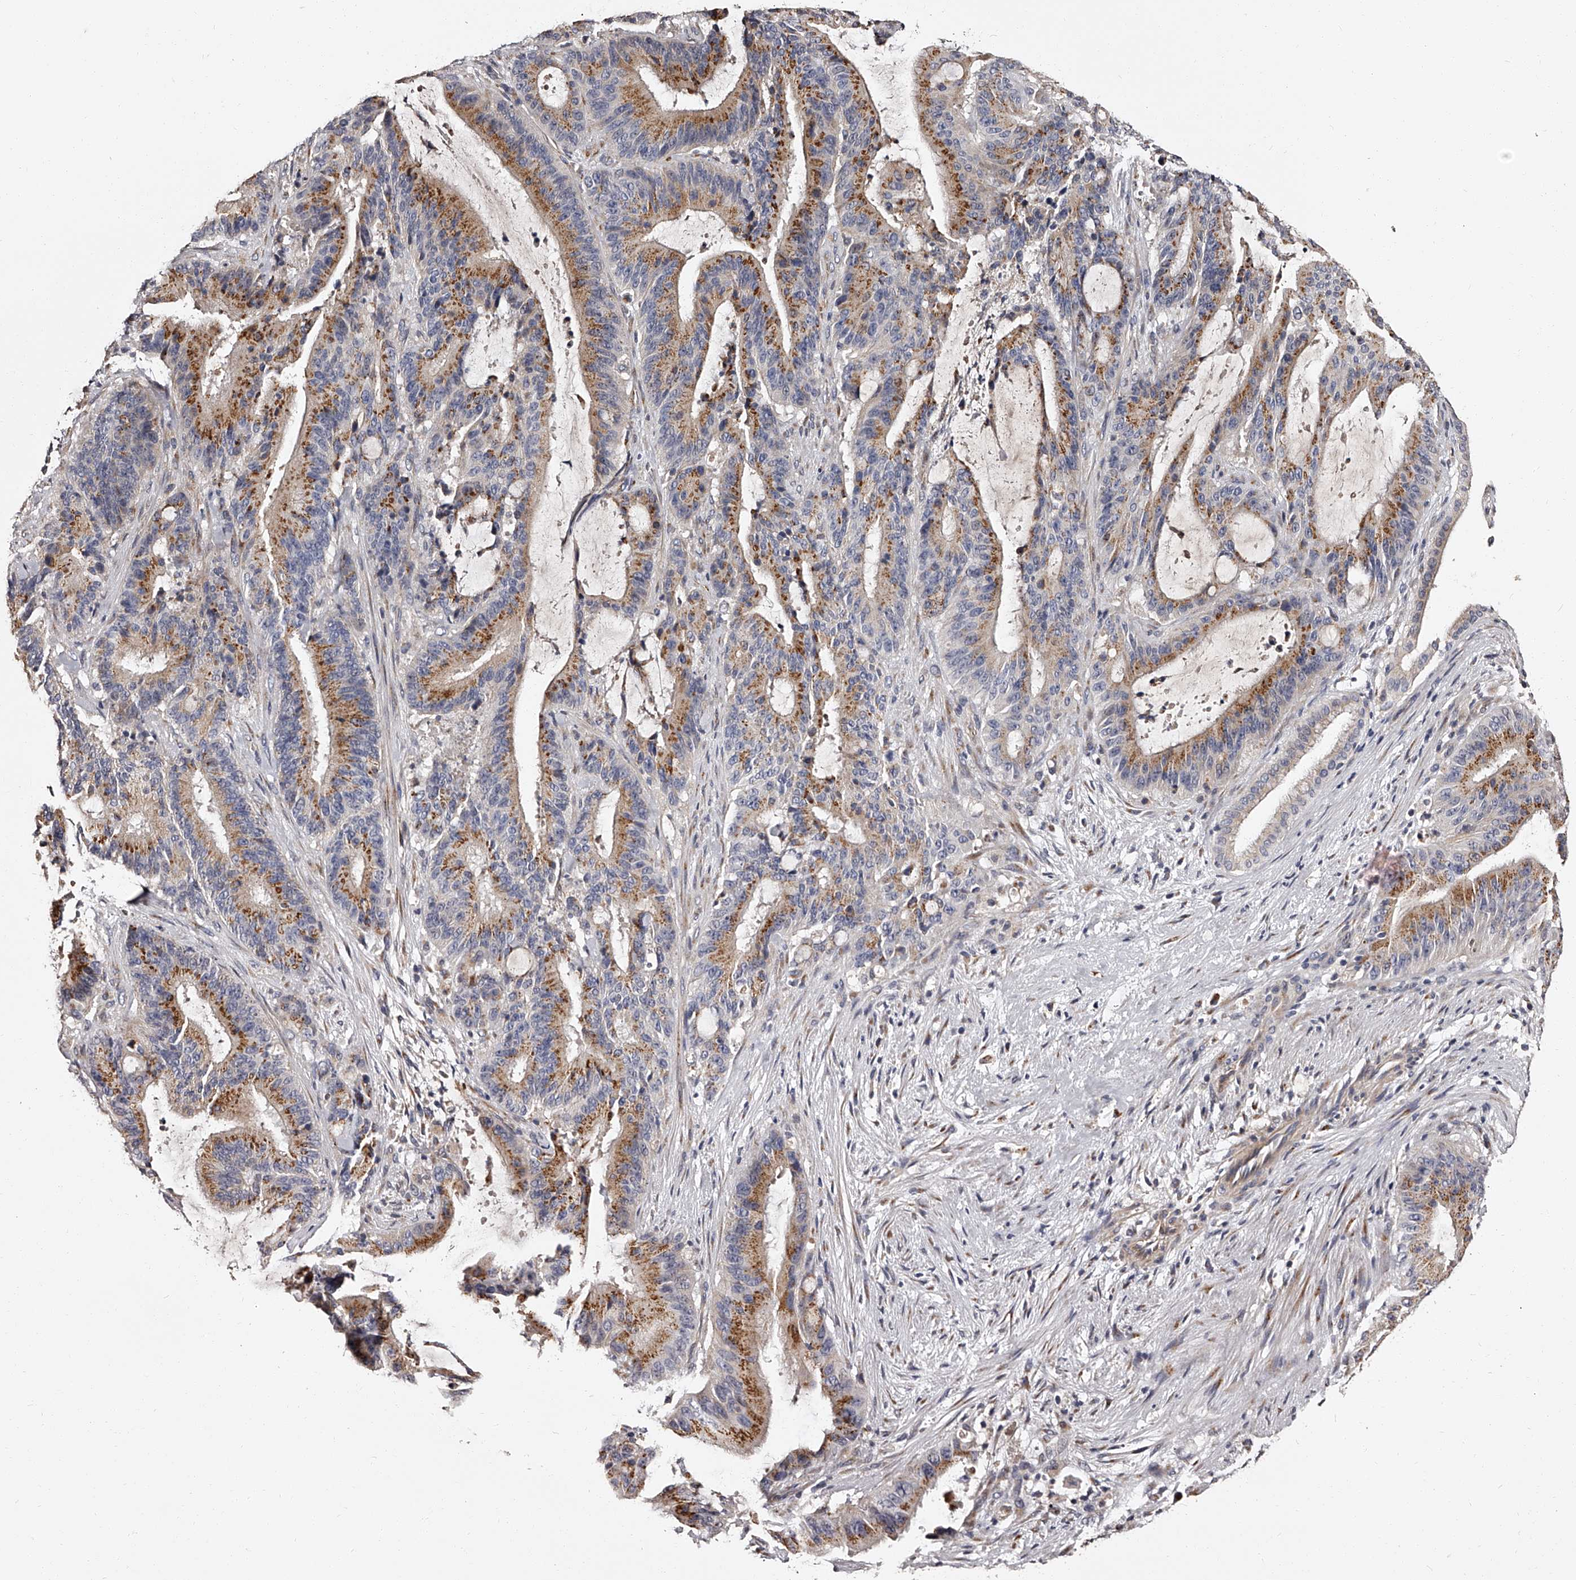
{"staining": {"intensity": "strong", "quantity": "25%-75%", "location": "cytoplasmic/membranous"}, "tissue": "liver cancer", "cell_type": "Tumor cells", "image_type": "cancer", "snomed": [{"axis": "morphology", "description": "Normal tissue, NOS"}, {"axis": "morphology", "description": "Cholangiocarcinoma"}, {"axis": "topography", "description": "Liver"}, {"axis": "topography", "description": "Peripheral nerve tissue"}], "caption": "A micrograph showing strong cytoplasmic/membranous staining in approximately 25%-75% of tumor cells in cholangiocarcinoma (liver), as visualized by brown immunohistochemical staining.", "gene": "RSC1A1", "patient": {"sex": "female", "age": 73}}